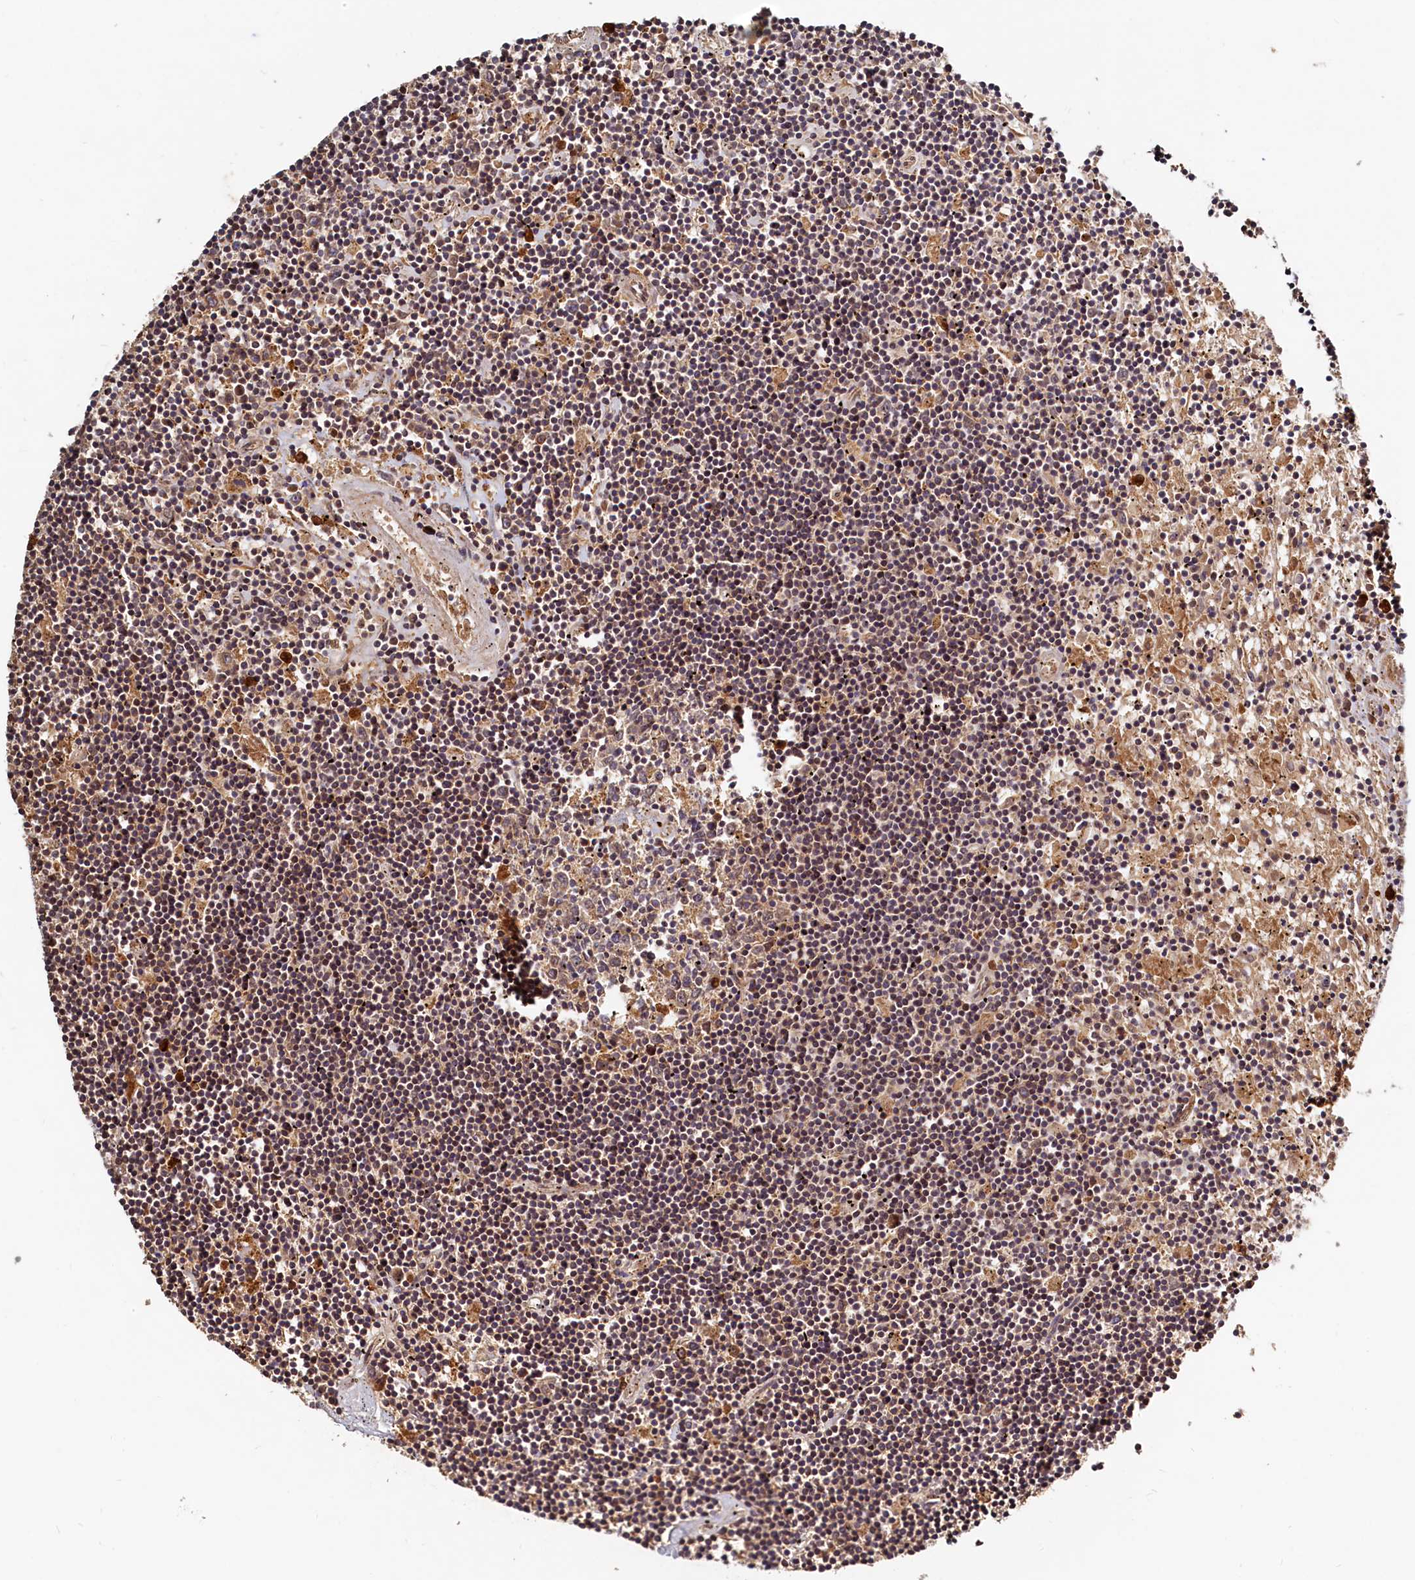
{"staining": {"intensity": "weak", "quantity": "<25%", "location": "cytoplasmic/membranous"}, "tissue": "lymphoma", "cell_type": "Tumor cells", "image_type": "cancer", "snomed": [{"axis": "morphology", "description": "Malignant lymphoma, non-Hodgkin's type, Low grade"}, {"axis": "topography", "description": "Spleen"}], "caption": "Immunohistochemical staining of lymphoma demonstrates no significant positivity in tumor cells.", "gene": "TRAPPC4", "patient": {"sex": "male", "age": 76}}